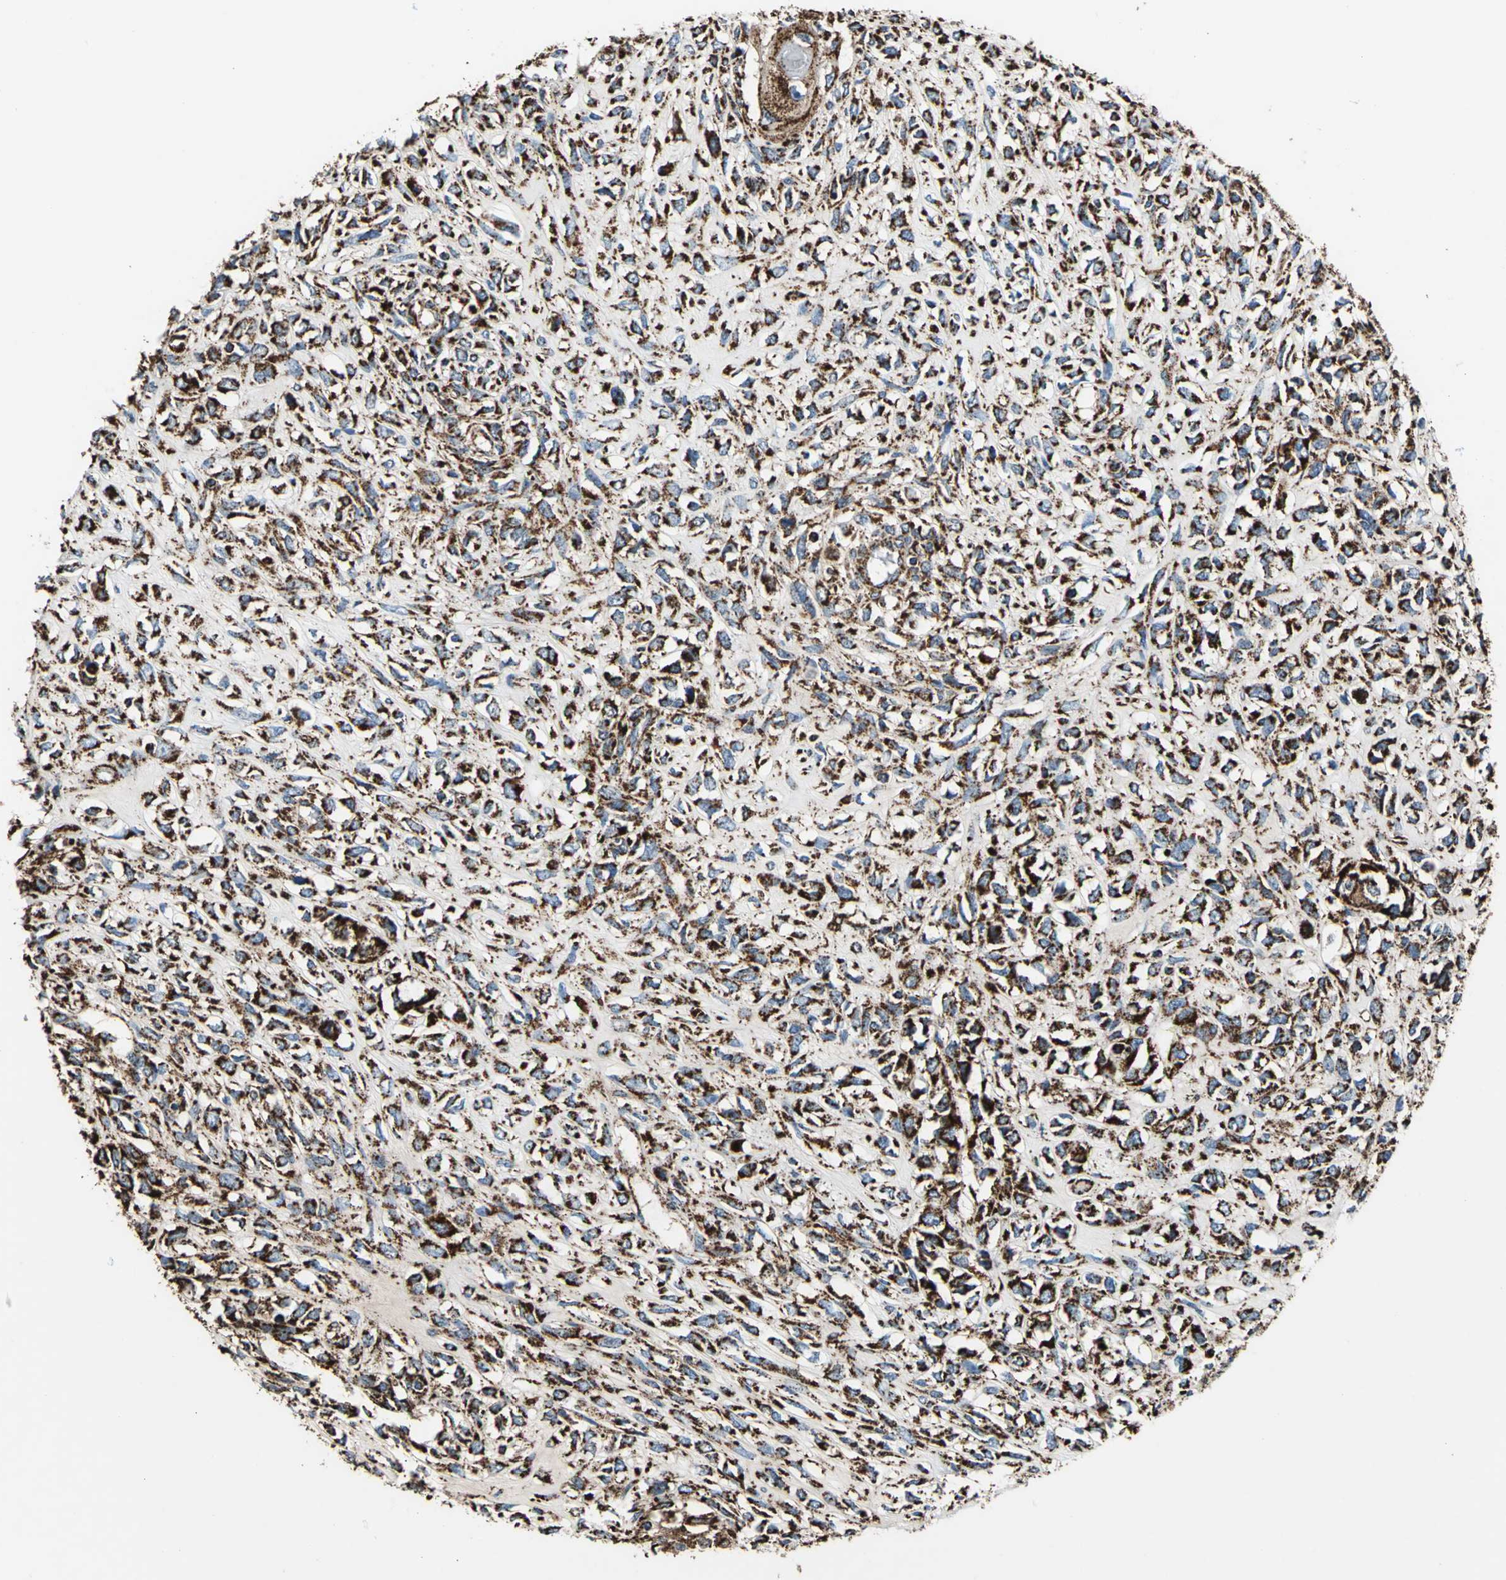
{"staining": {"intensity": "strong", "quantity": ">75%", "location": "cytoplasmic/membranous"}, "tissue": "head and neck cancer", "cell_type": "Tumor cells", "image_type": "cancer", "snomed": [{"axis": "morphology", "description": "Necrosis, NOS"}, {"axis": "morphology", "description": "Neoplasm, malignant, NOS"}, {"axis": "topography", "description": "Salivary gland"}, {"axis": "topography", "description": "Head-Neck"}], "caption": "DAB immunohistochemical staining of human head and neck cancer (neoplasm (malignant)) reveals strong cytoplasmic/membranous protein positivity in approximately >75% of tumor cells.", "gene": "ECH1", "patient": {"sex": "male", "age": 43}}